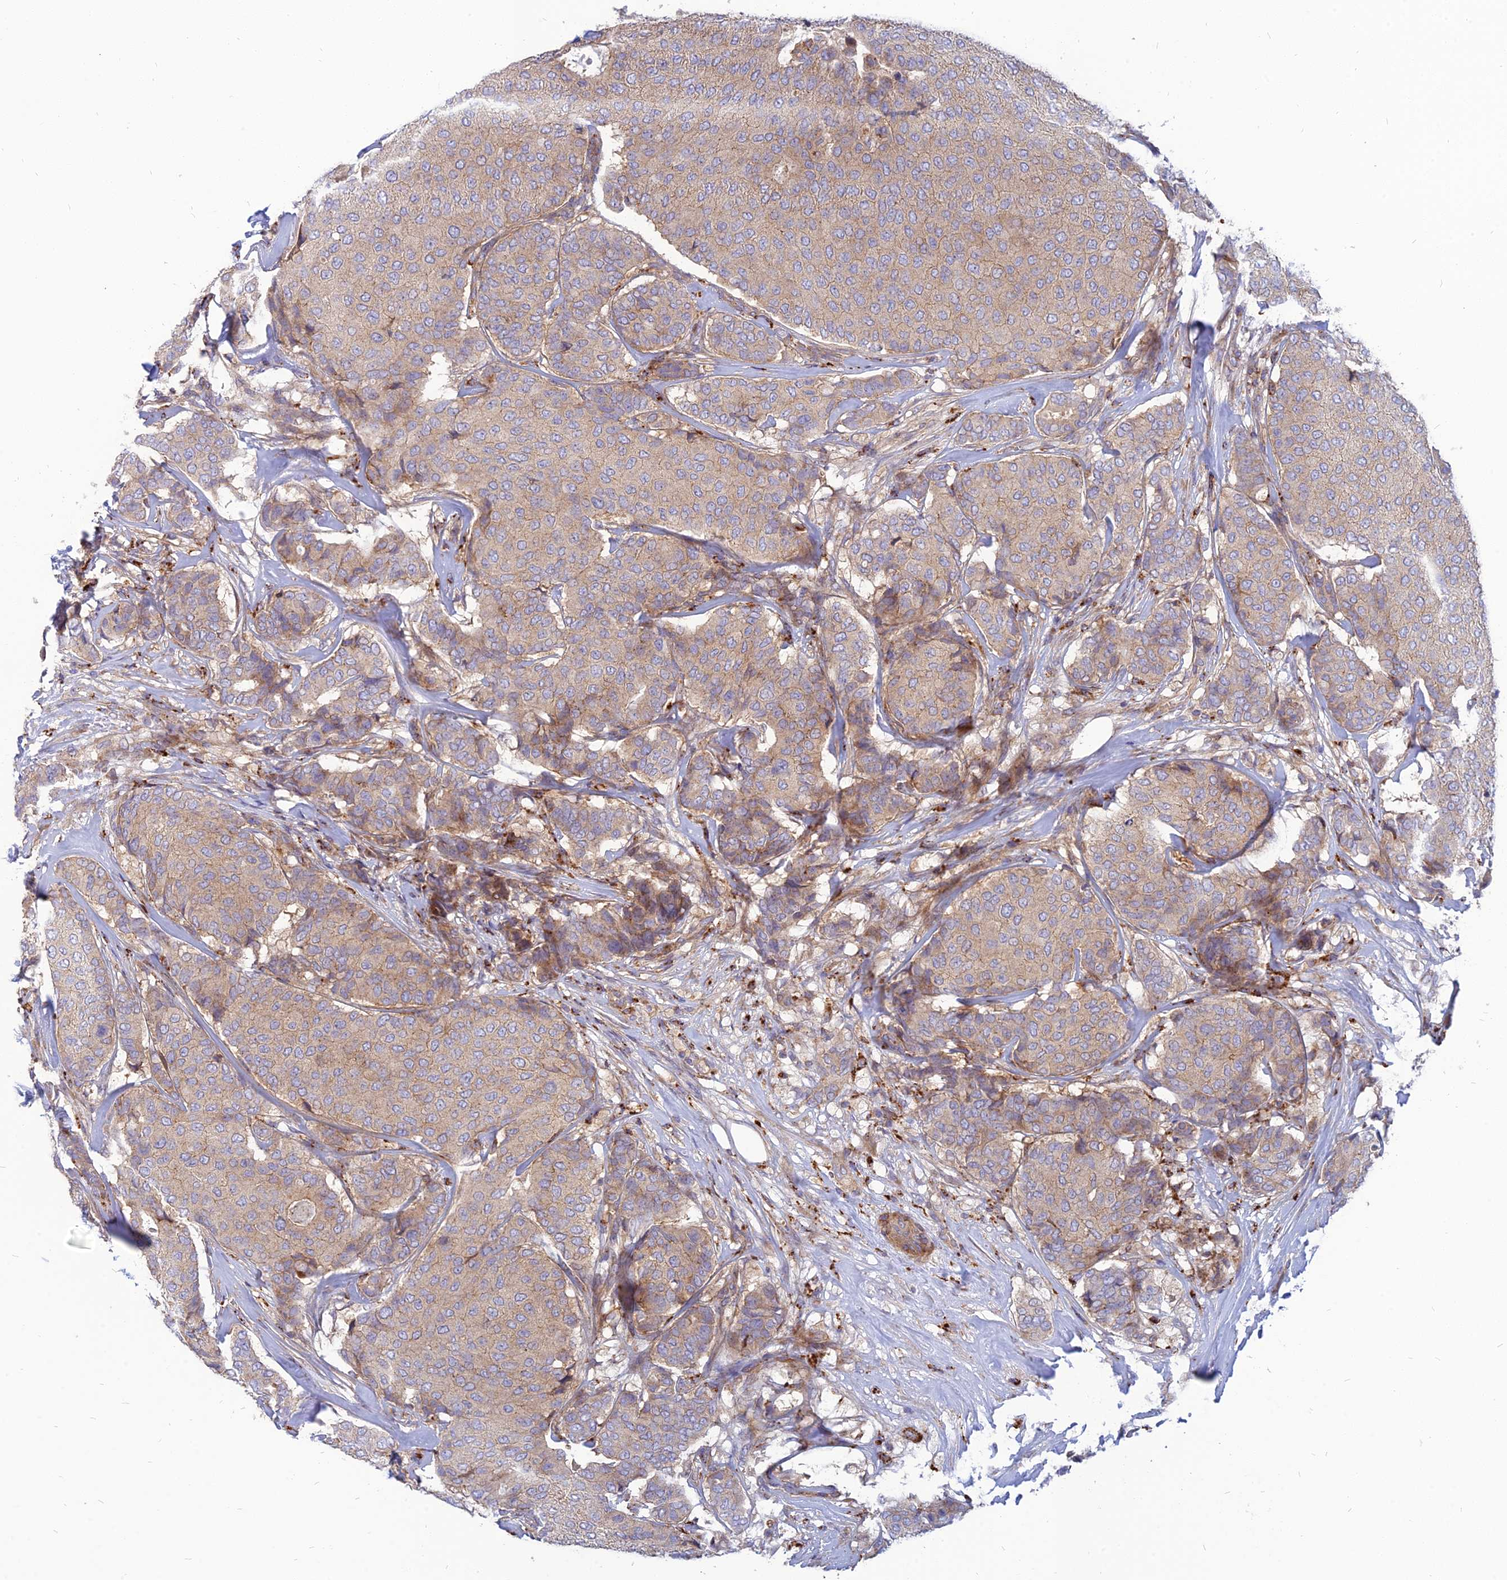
{"staining": {"intensity": "weak", "quantity": "<25%", "location": "cytoplasmic/membranous"}, "tissue": "breast cancer", "cell_type": "Tumor cells", "image_type": "cancer", "snomed": [{"axis": "morphology", "description": "Duct carcinoma"}, {"axis": "topography", "description": "Breast"}], "caption": "Breast cancer (infiltrating ductal carcinoma) was stained to show a protein in brown. There is no significant expression in tumor cells.", "gene": "PHKA2", "patient": {"sex": "female", "age": 75}}